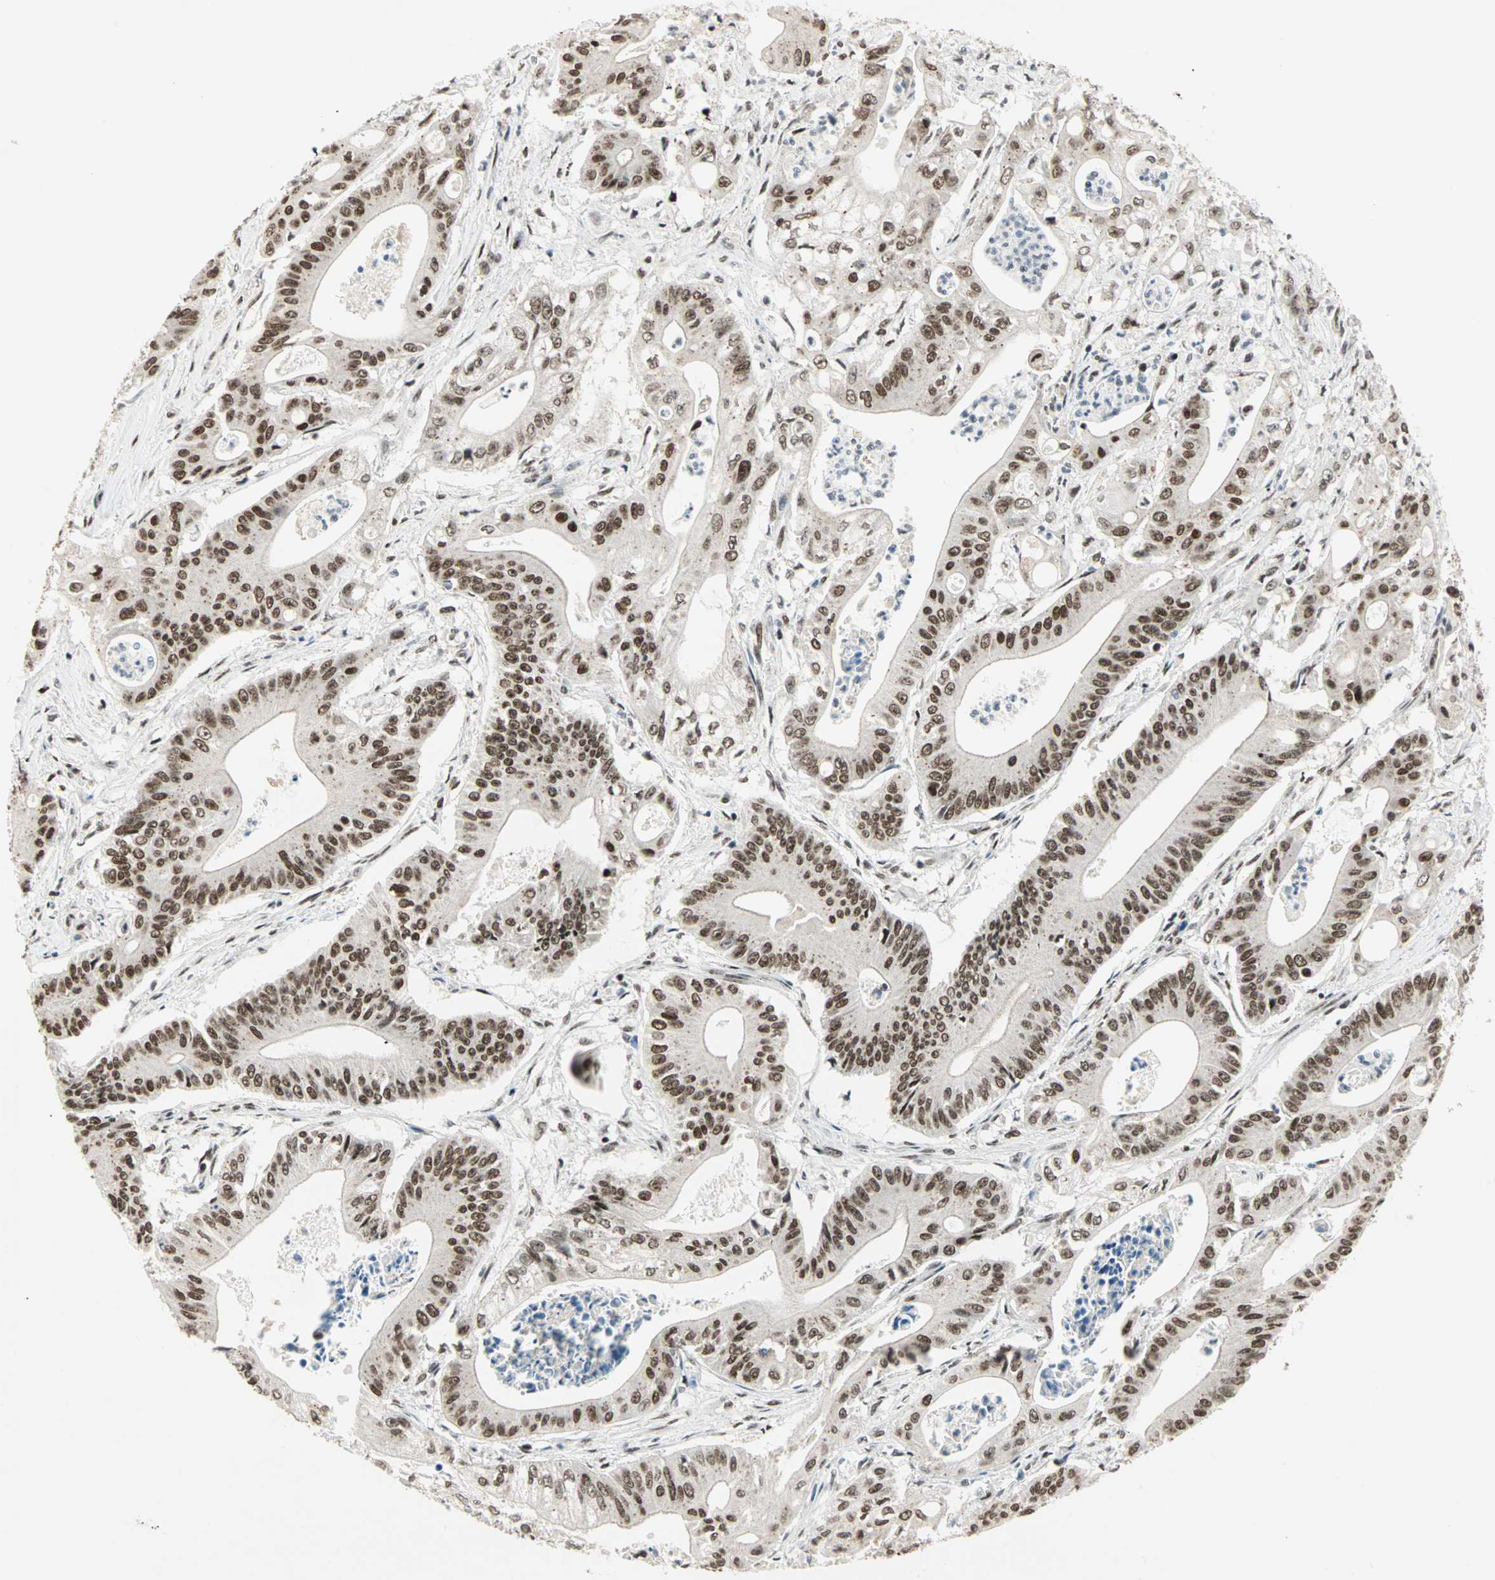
{"staining": {"intensity": "strong", "quantity": ">75%", "location": "nuclear"}, "tissue": "pancreatic cancer", "cell_type": "Tumor cells", "image_type": "cancer", "snomed": [{"axis": "morphology", "description": "Normal tissue, NOS"}, {"axis": "topography", "description": "Lymph node"}], "caption": "A high amount of strong nuclear expression is identified in about >75% of tumor cells in pancreatic cancer tissue.", "gene": "BLM", "patient": {"sex": "male", "age": 62}}